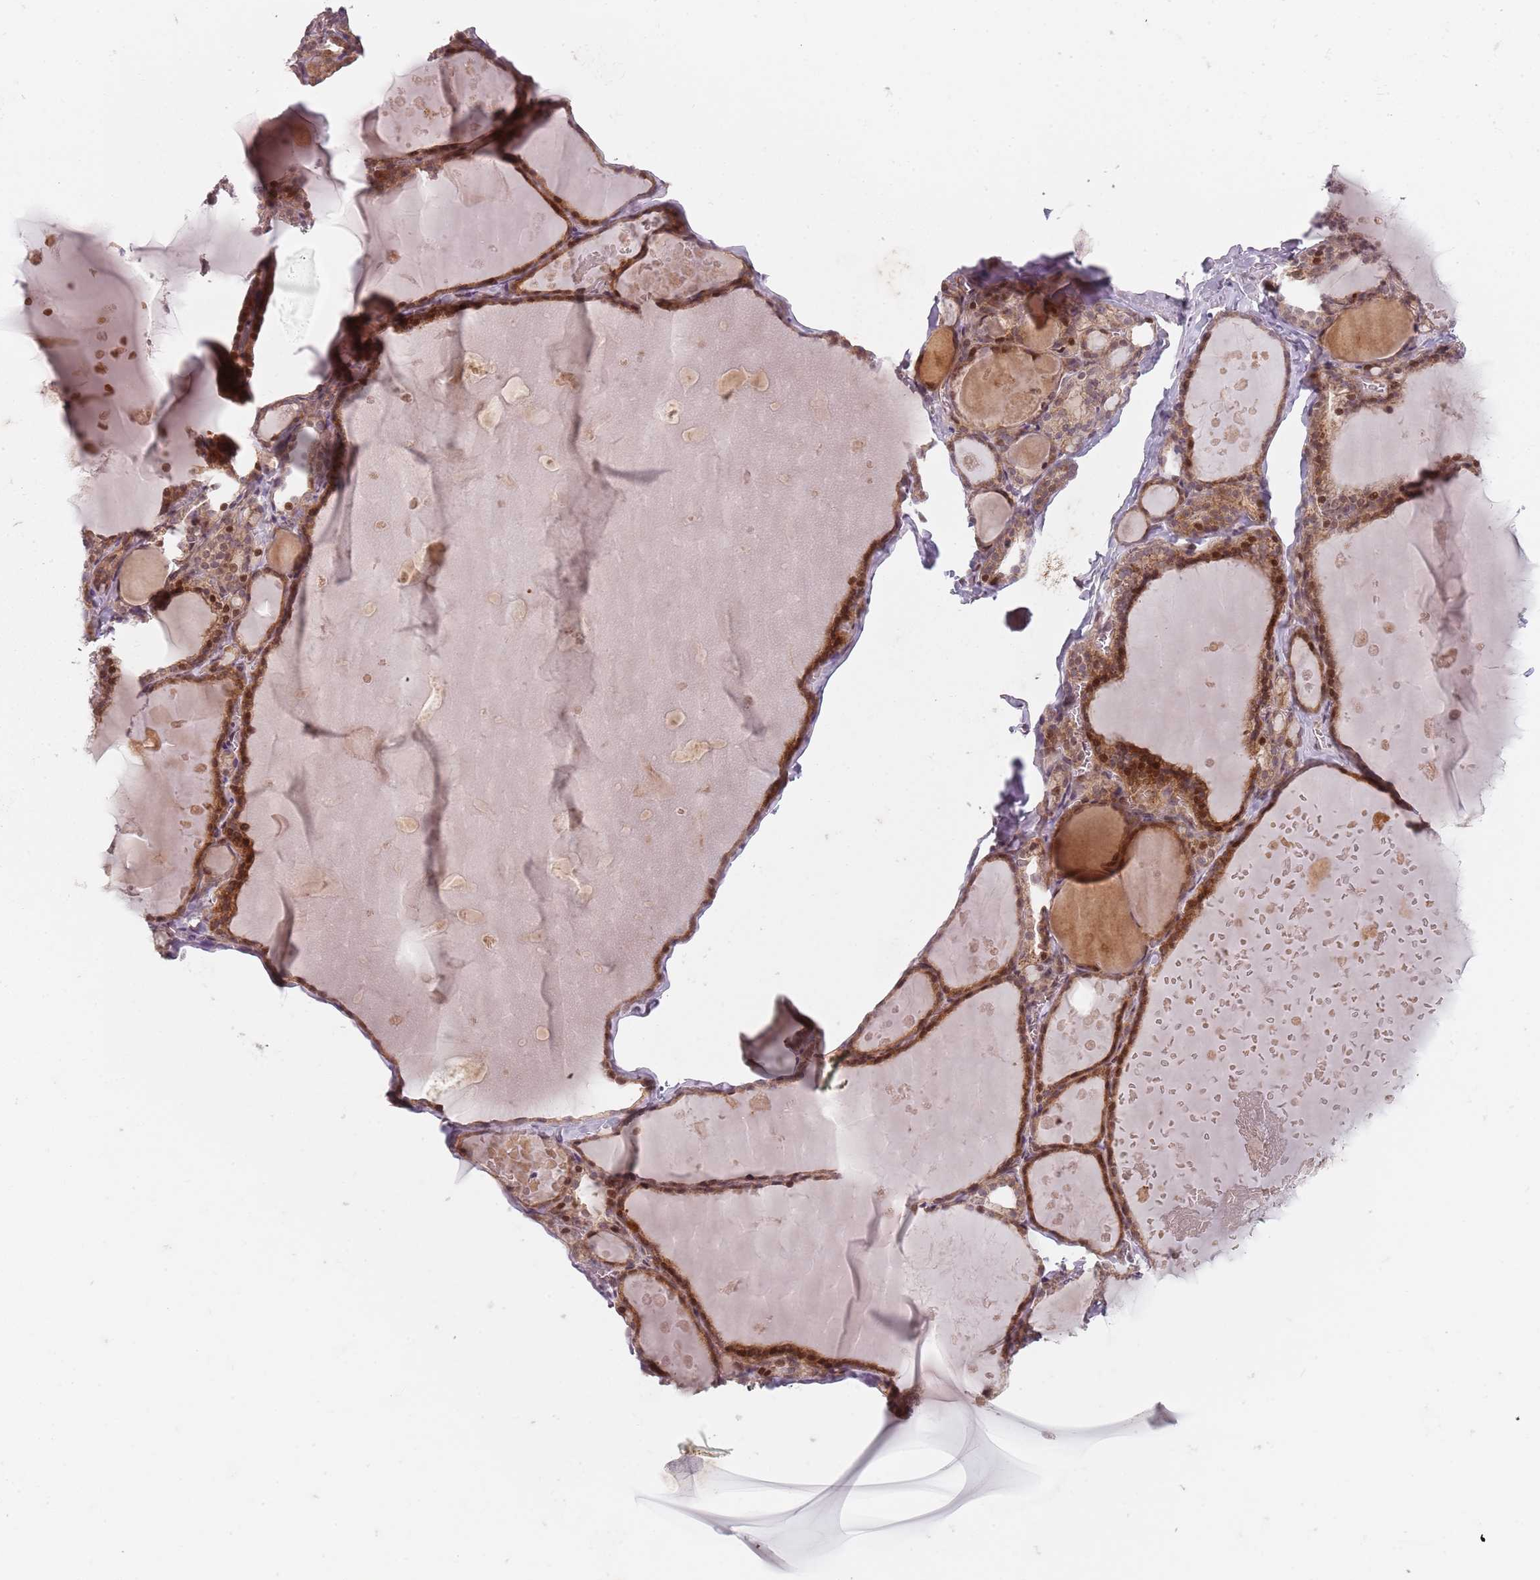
{"staining": {"intensity": "moderate", "quantity": ">75%", "location": "cytoplasmic/membranous,nuclear"}, "tissue": "thyroid gland", "cell_type": "Glandular cells", "image_type": "normal", "snomed": [{"axis": "morphology", "description": "Normal tissue, NOS"}, {"axis": "topography", "description": "Thyroid gland"}], "caption": "A medium amount of moderate cytoplasmic/membranous,nuclear staining is appreciated in approximately >75% of glandular cells in normal thyroid gland.", "gene": "RPS6KA2", "patient": {"sex": "male", "age": 56}}